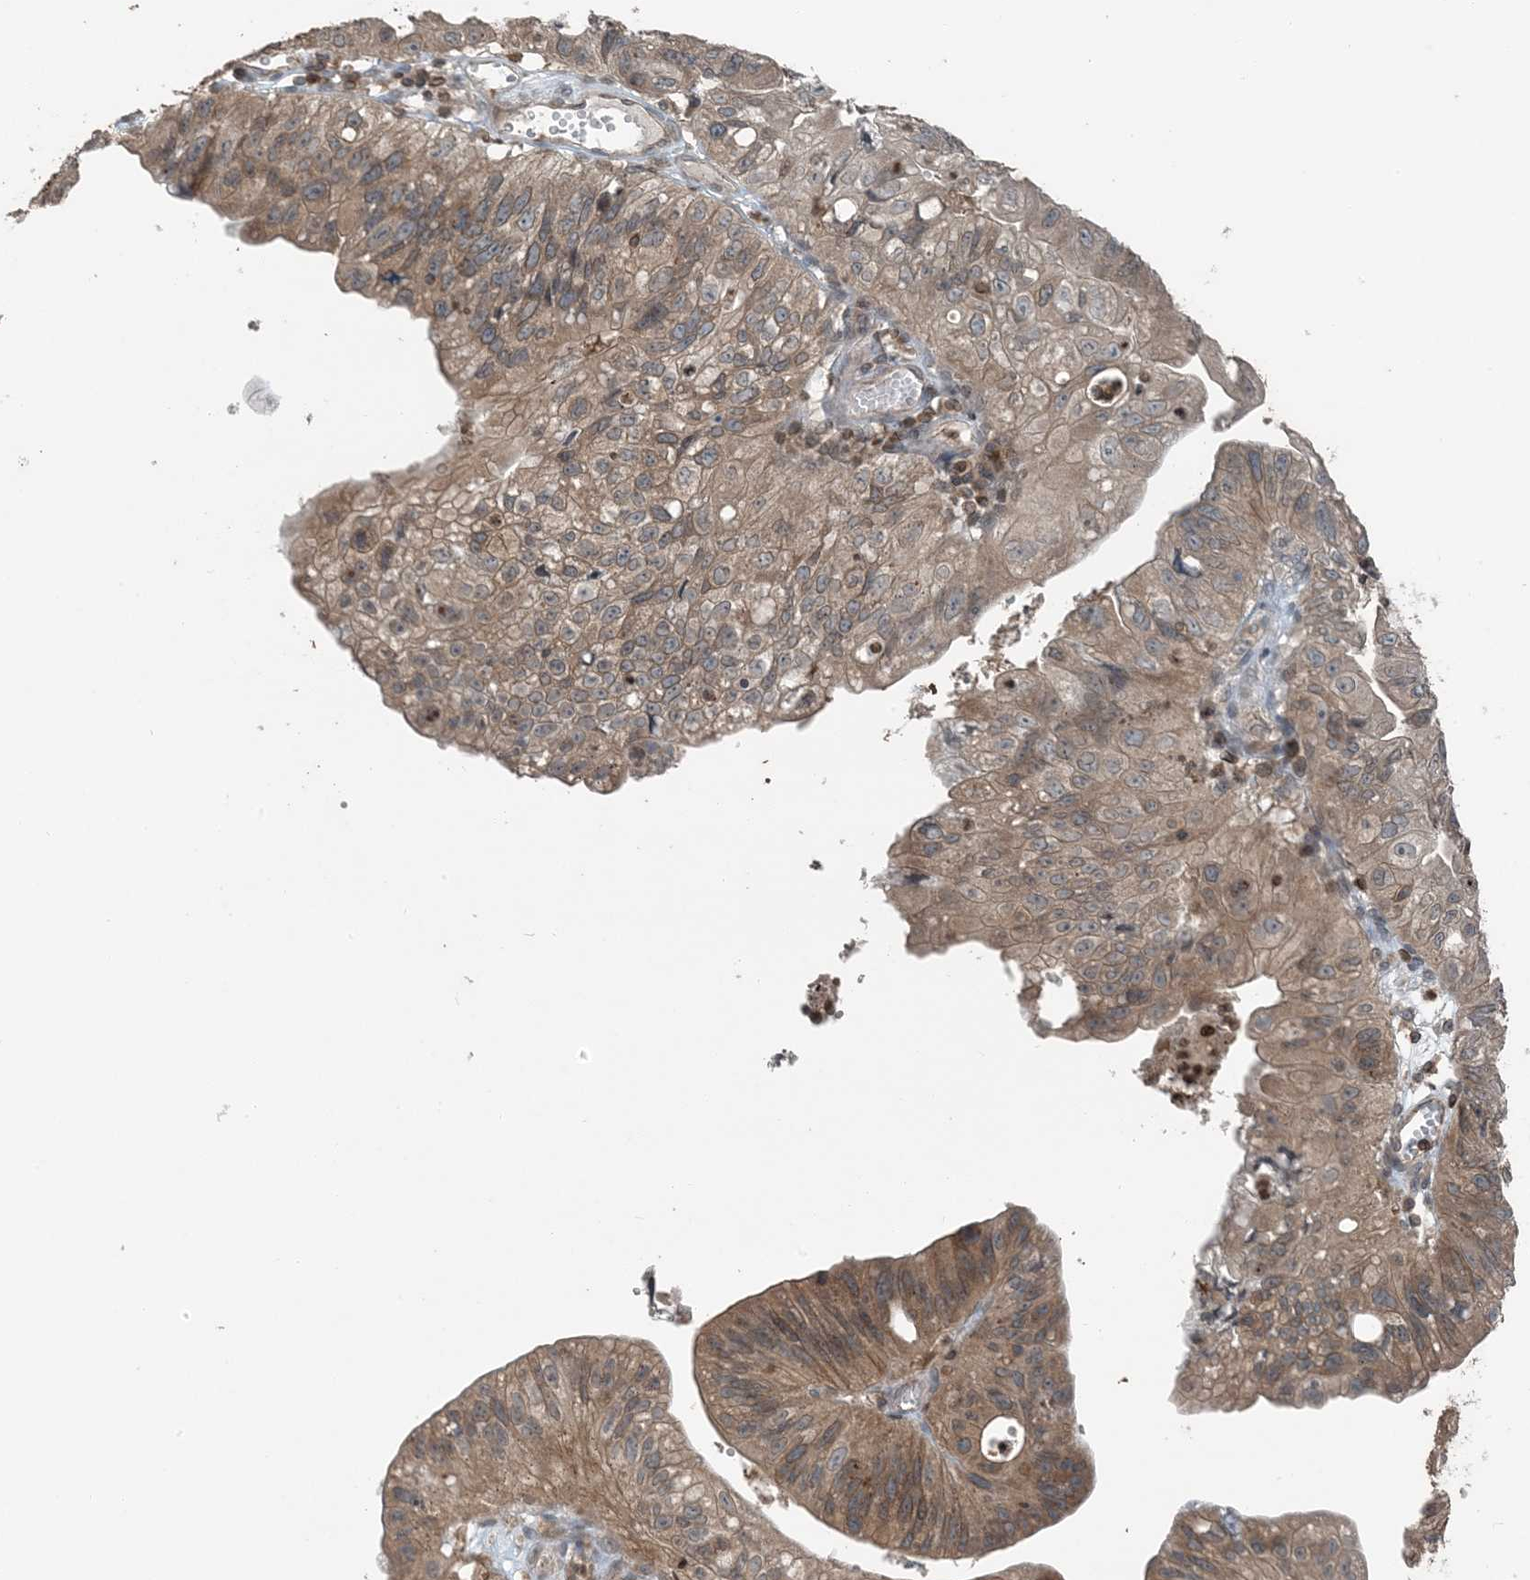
{"staining": {"intensity": "moderate", "quantity": ">75%", "location": "cytoplasmic/membranous,nuclear"}, "tissue": "stomach cancer", "cell_type": "Tumor cells", "image_type": "cancer", "snomed": [{"axis": "morphology", "description": "Adenocarcinoma, NOS"}, {"axis": "topography", "description": "Stomach"}], "caption": "Tumor cells demonstrate moderate cytoplasmic/membranous and nuclear staining in about >75% of cells in stomach cancer (adenocarcinoma).", "gene": "ZFAND2B", "patient": {"sex": "male", "age": 59}}